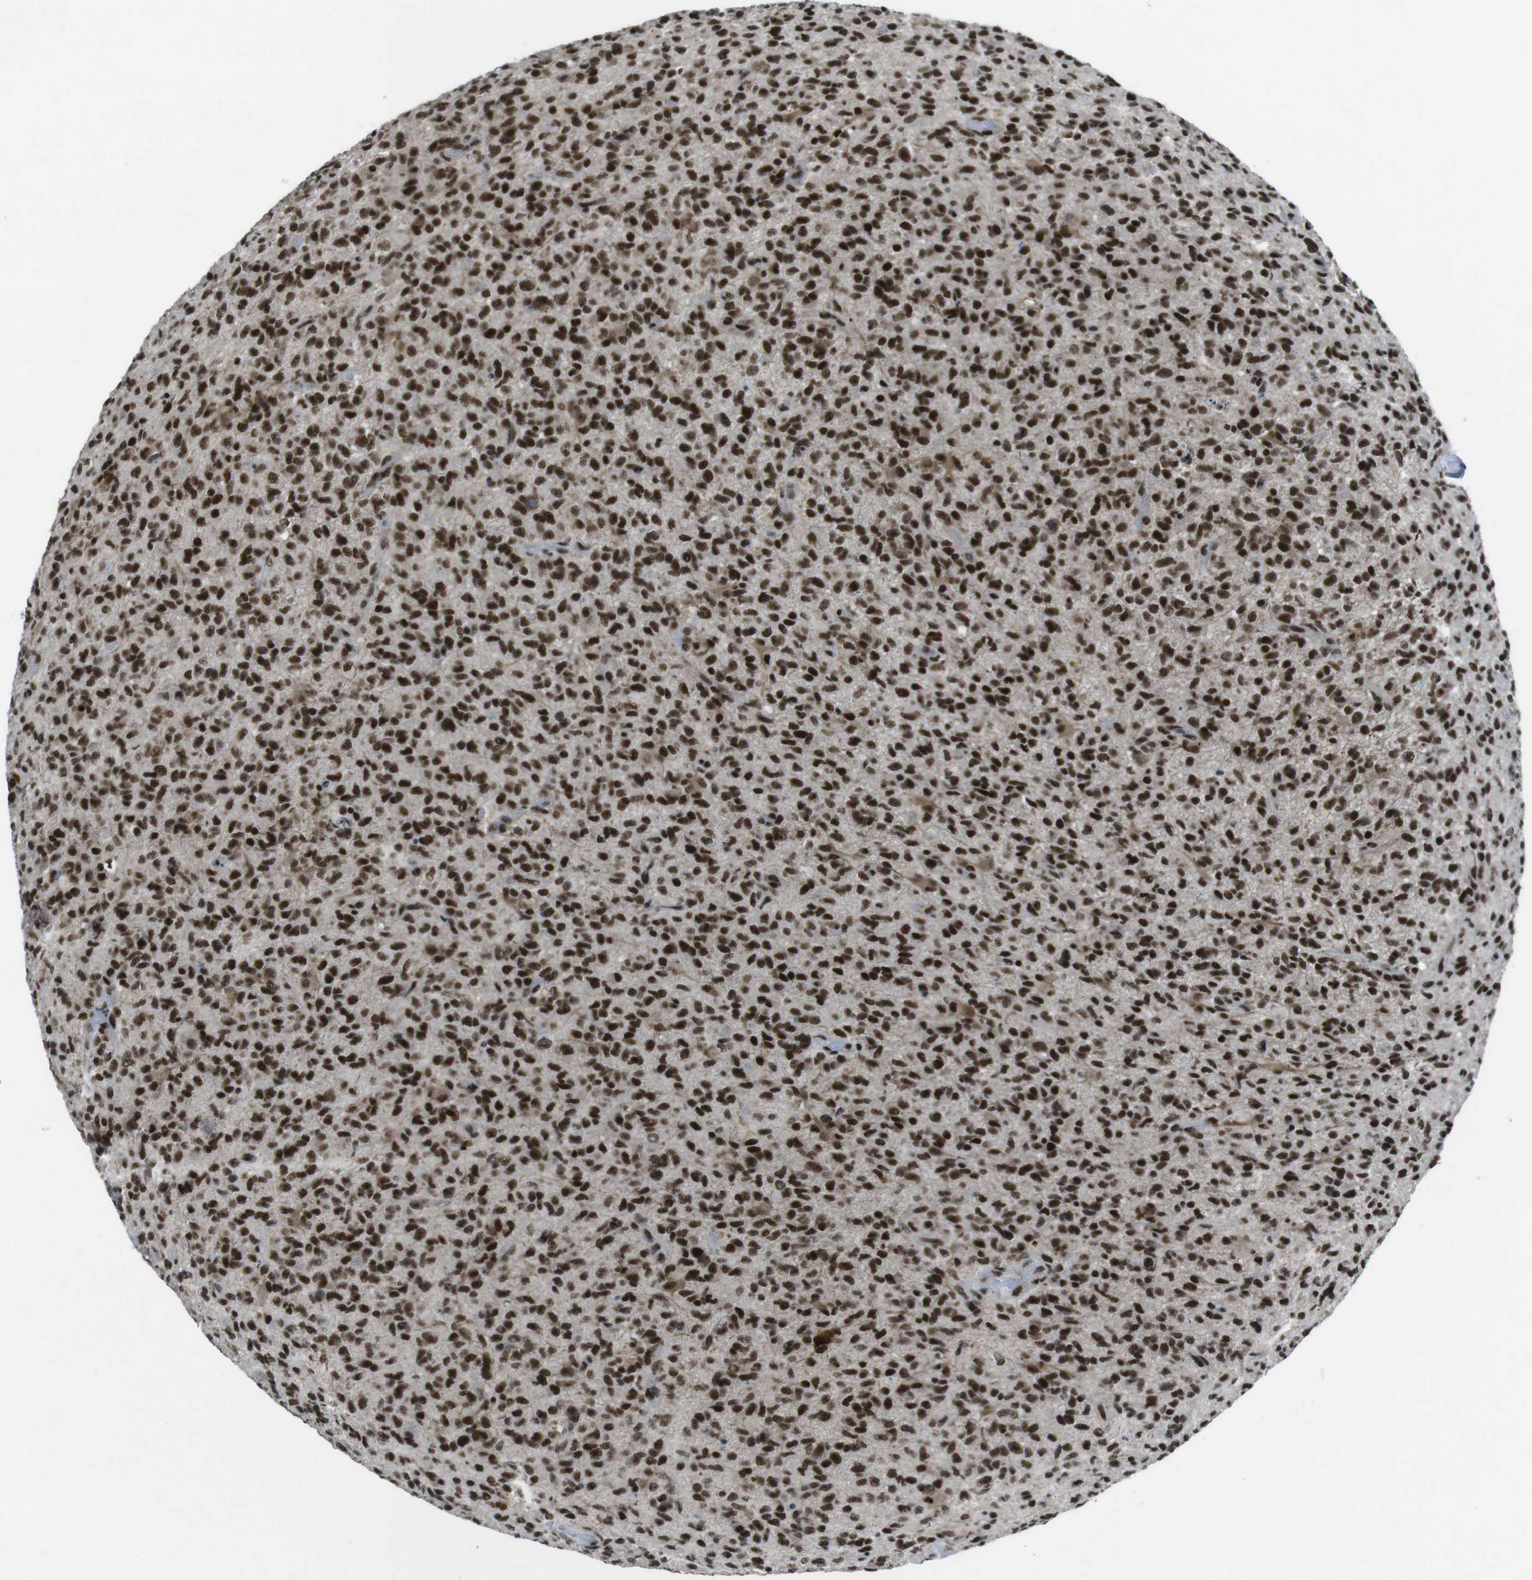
{"staining": {"intensity": "strong", "quantity": ">75%", "location": "nuclear"}, "tissue": "glioma", "cell_type": "Tumor cells", "image_type": "cancer", "snomed": [{"axis": "morphology", "description": "Glioma, malignant, High grade"}, {"axis": "topography", "description": "Brain"}], "caption": "An IHC image of neoplastic tissue is shown. Protein staining in brown shows strong nuclear positivity in glioma within tumor cells.", "gene": "TAF1", "patient": {"sex": "male", "age": 71}}